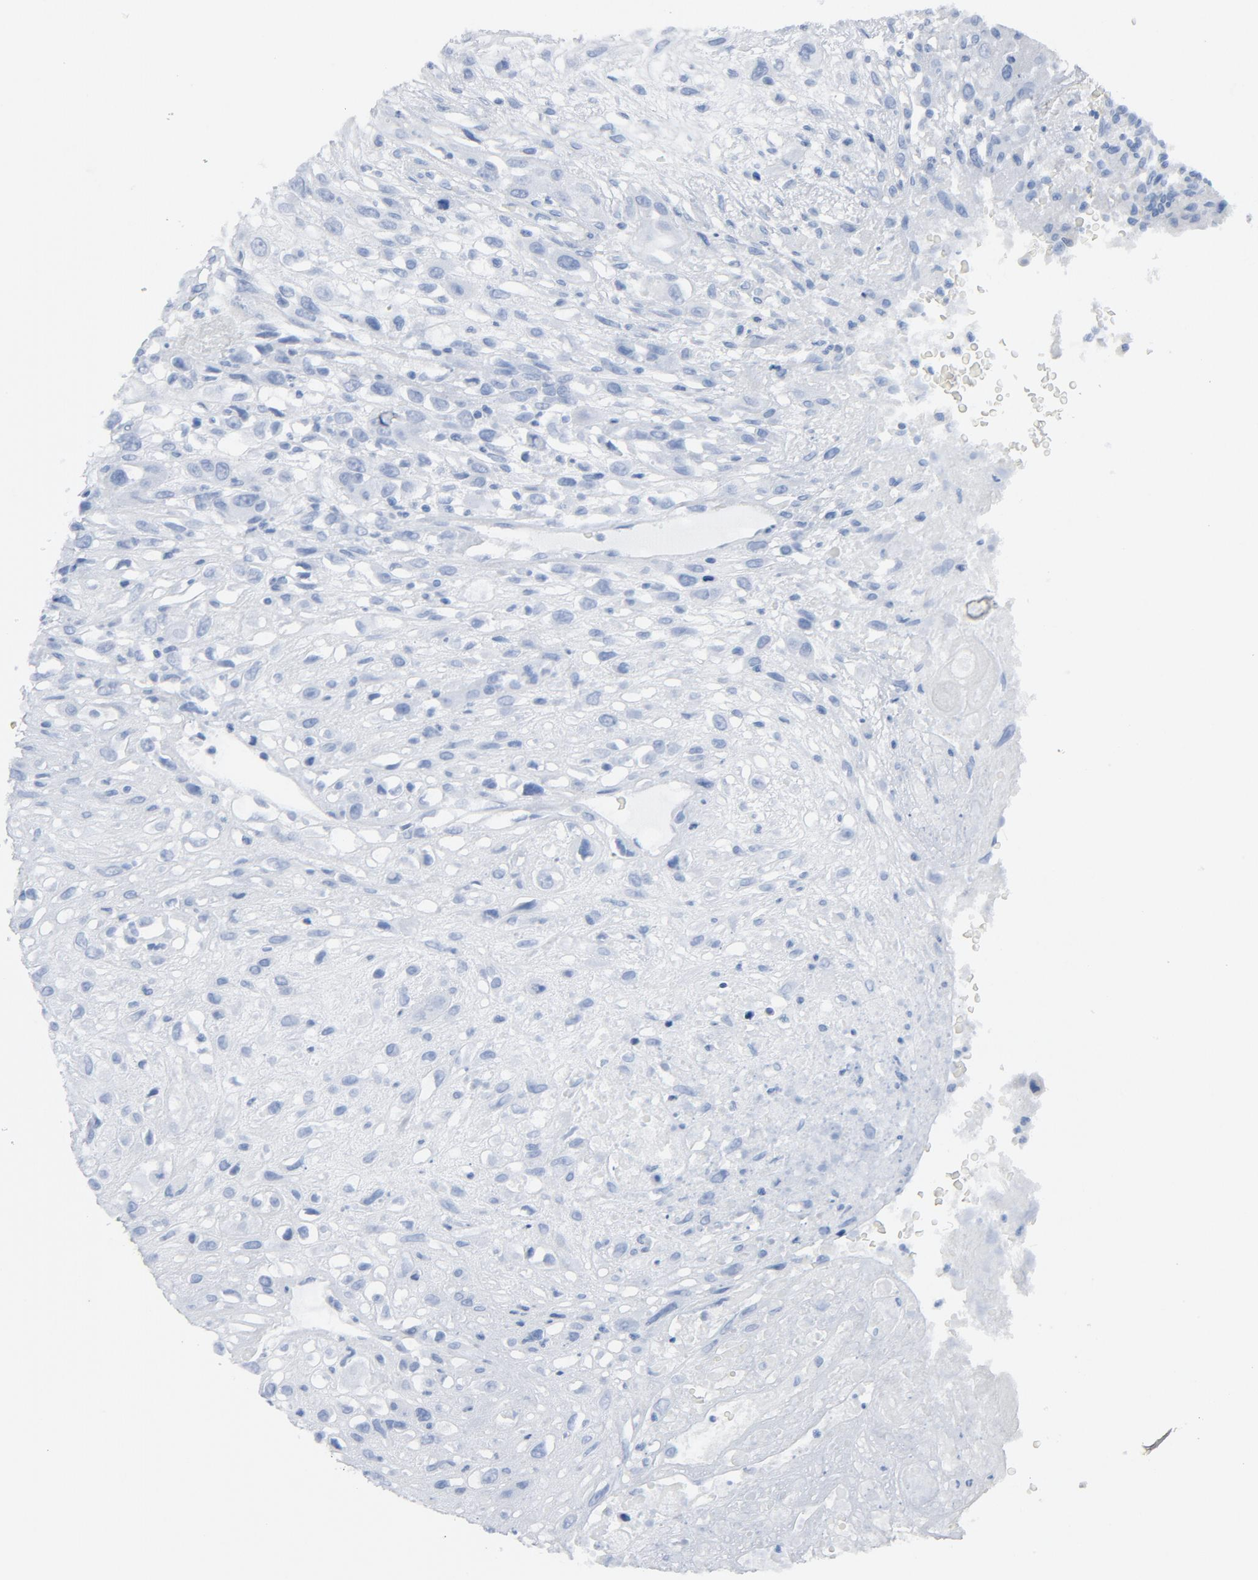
{"staining": {"intensity": "negative", "quantity": "none", "location": "none"}, "tissue": "head and neck cancer", "cell_type": "Tumor cells", "image_type": "cancer", "snomed": [{"axis": "morphology", "description": "Necrosis, NOS"}, {"axis": "morphology", "description": "Neoplasm, malignant, NOS"}, {"axis": "topography", "description": "Salivary gland"}, {"axis": "topography", "description": "Head-Neck"}], "caption": "Immunohistochemical staining of human head and neck cancer exhibits no significant positivity in tumor cells.", "gene": "C14orf119", "patient": {"sex": "male", "age": 43}}